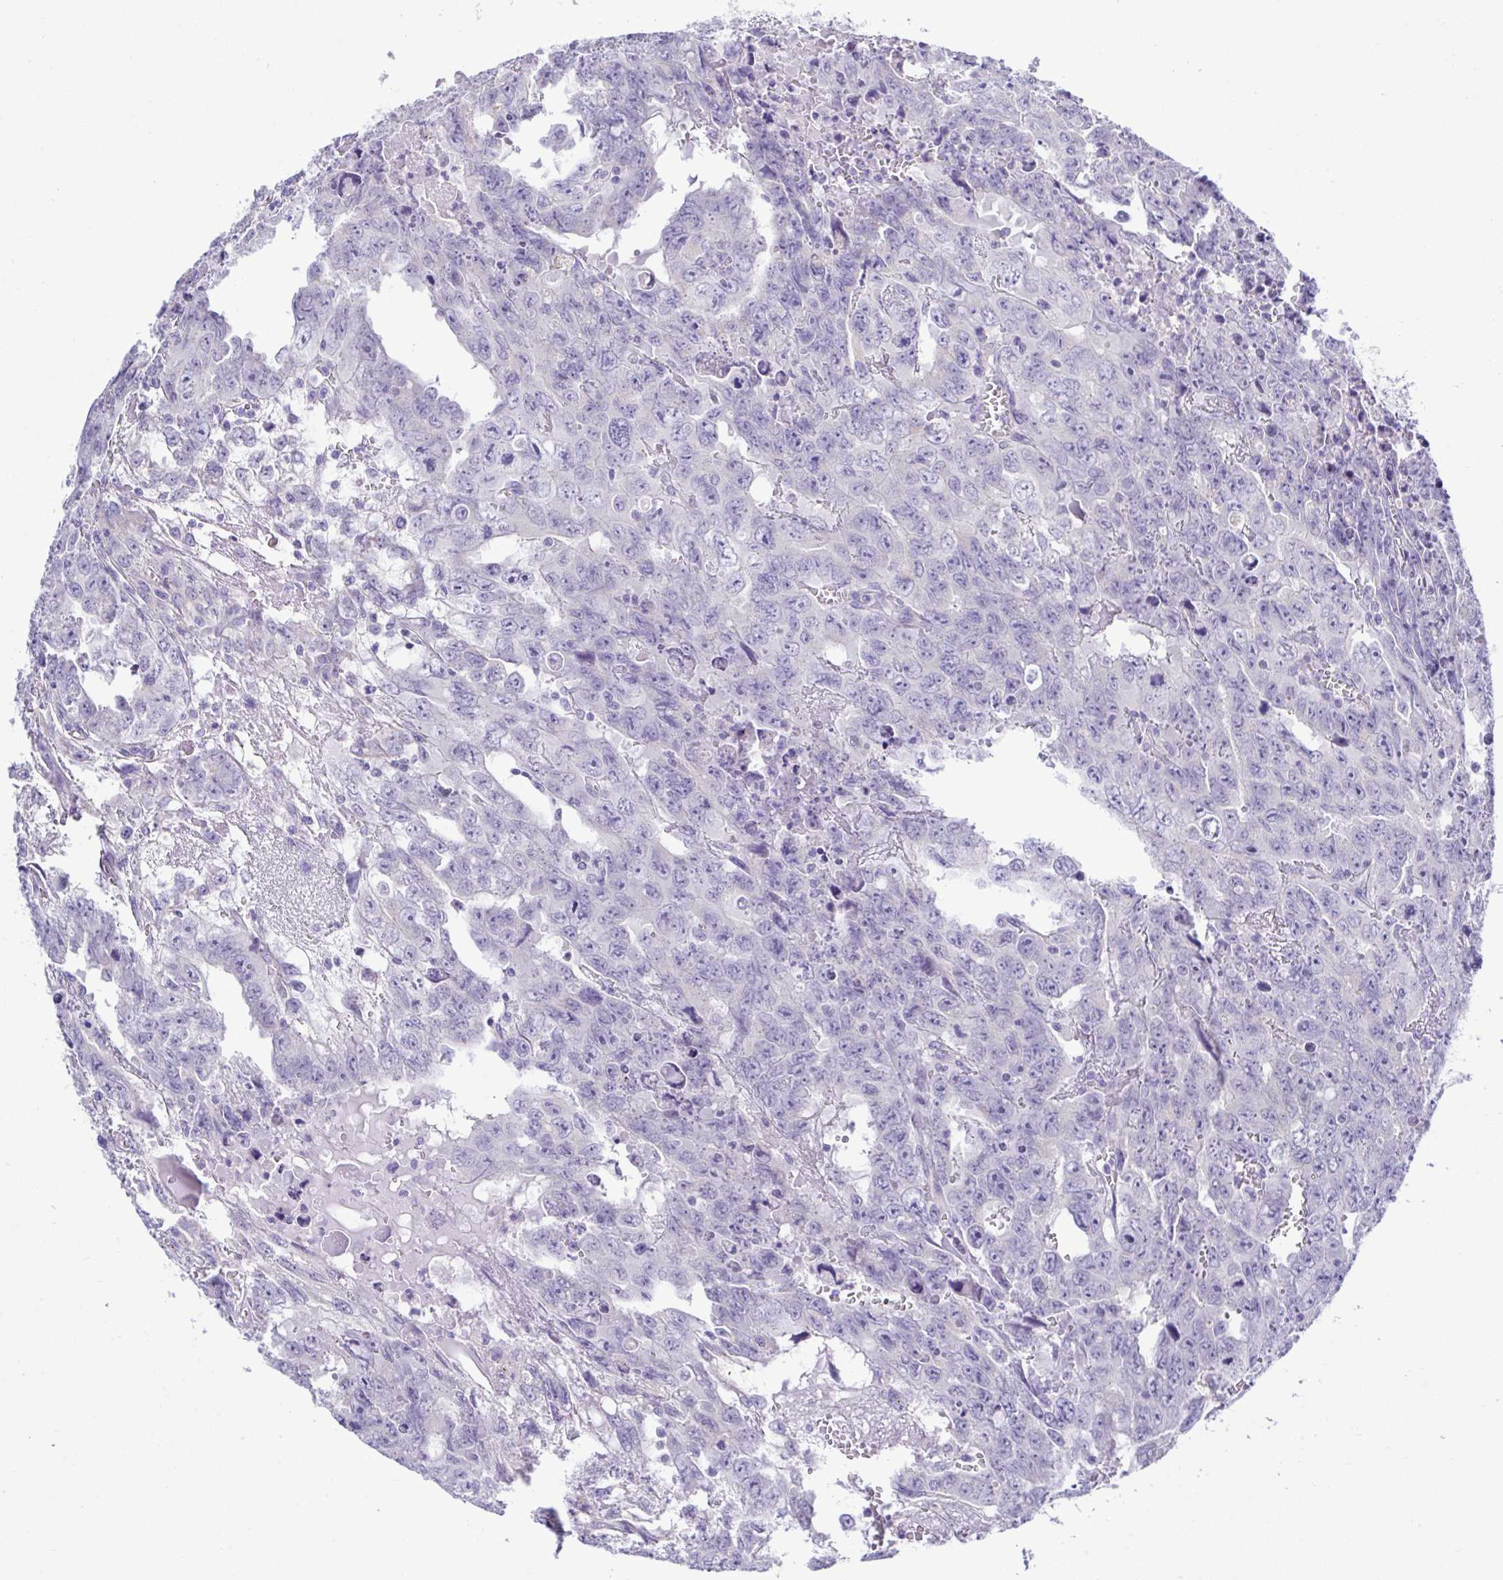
{"staining": {"intensity": "negative", "quantity": "none", "location": "none"}, "tissue": "testis cancer", "cell_type": "Tumor cells", "image_type": "cancer", "snomed": [{"axis": "morphology", "description": "Carcinoma, Embryonal, NOS"}, {"axis": "topography", "description": "Testis"}], "caption": "High magnification brightfield microscopy of testis cancer stained with DAB (3,3'-diaminobenzidine) (brown) and counterstained with hematoxylin (blue): tumor cells show no significant expression.", "gene": "MED11", "patient": {"sex": "male", "age": 24}}